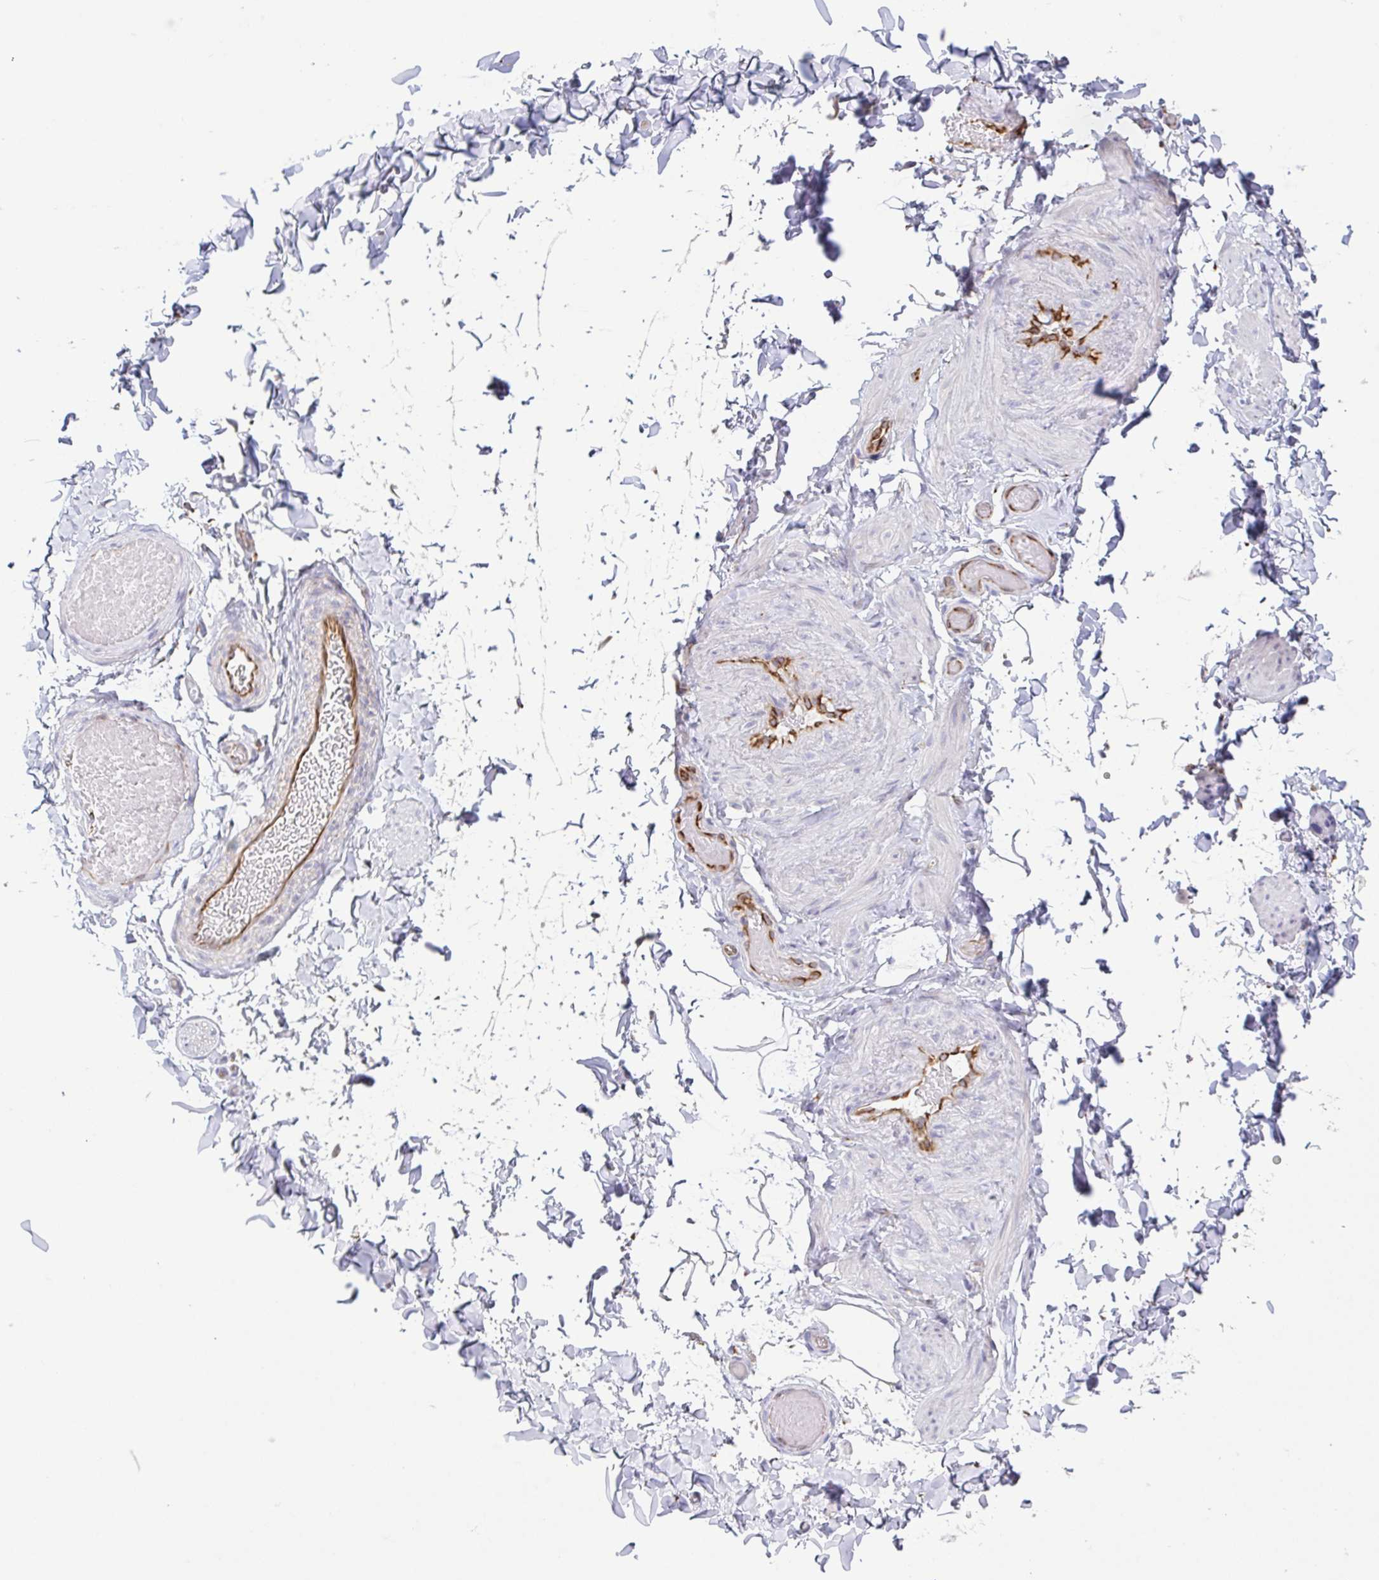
{"staining": {"intensity": "negative", "quantity": "none", "location": "none"}, "tissue": "adipose tissue", "cell_type": "Adipocytes", "image_type": "normal", "snomed": [{"axis": "morphology", "description": "Normal tissue, NOS"}, {"axis": "topography", "description": "Soft tissue"}, {"axis": "topography", "description": "Adipose tissue"}, {"axis": "topography", "description": "Vascular tissue"}, {"axis": "topography", "description": "Peripheral nerve tissue"}], "caption": "The IHC micrograph has no significant expression in adipocytes of adipose tissue.", "gene": "COL17A1", "patient": {"sex": "male", "age": 29}}